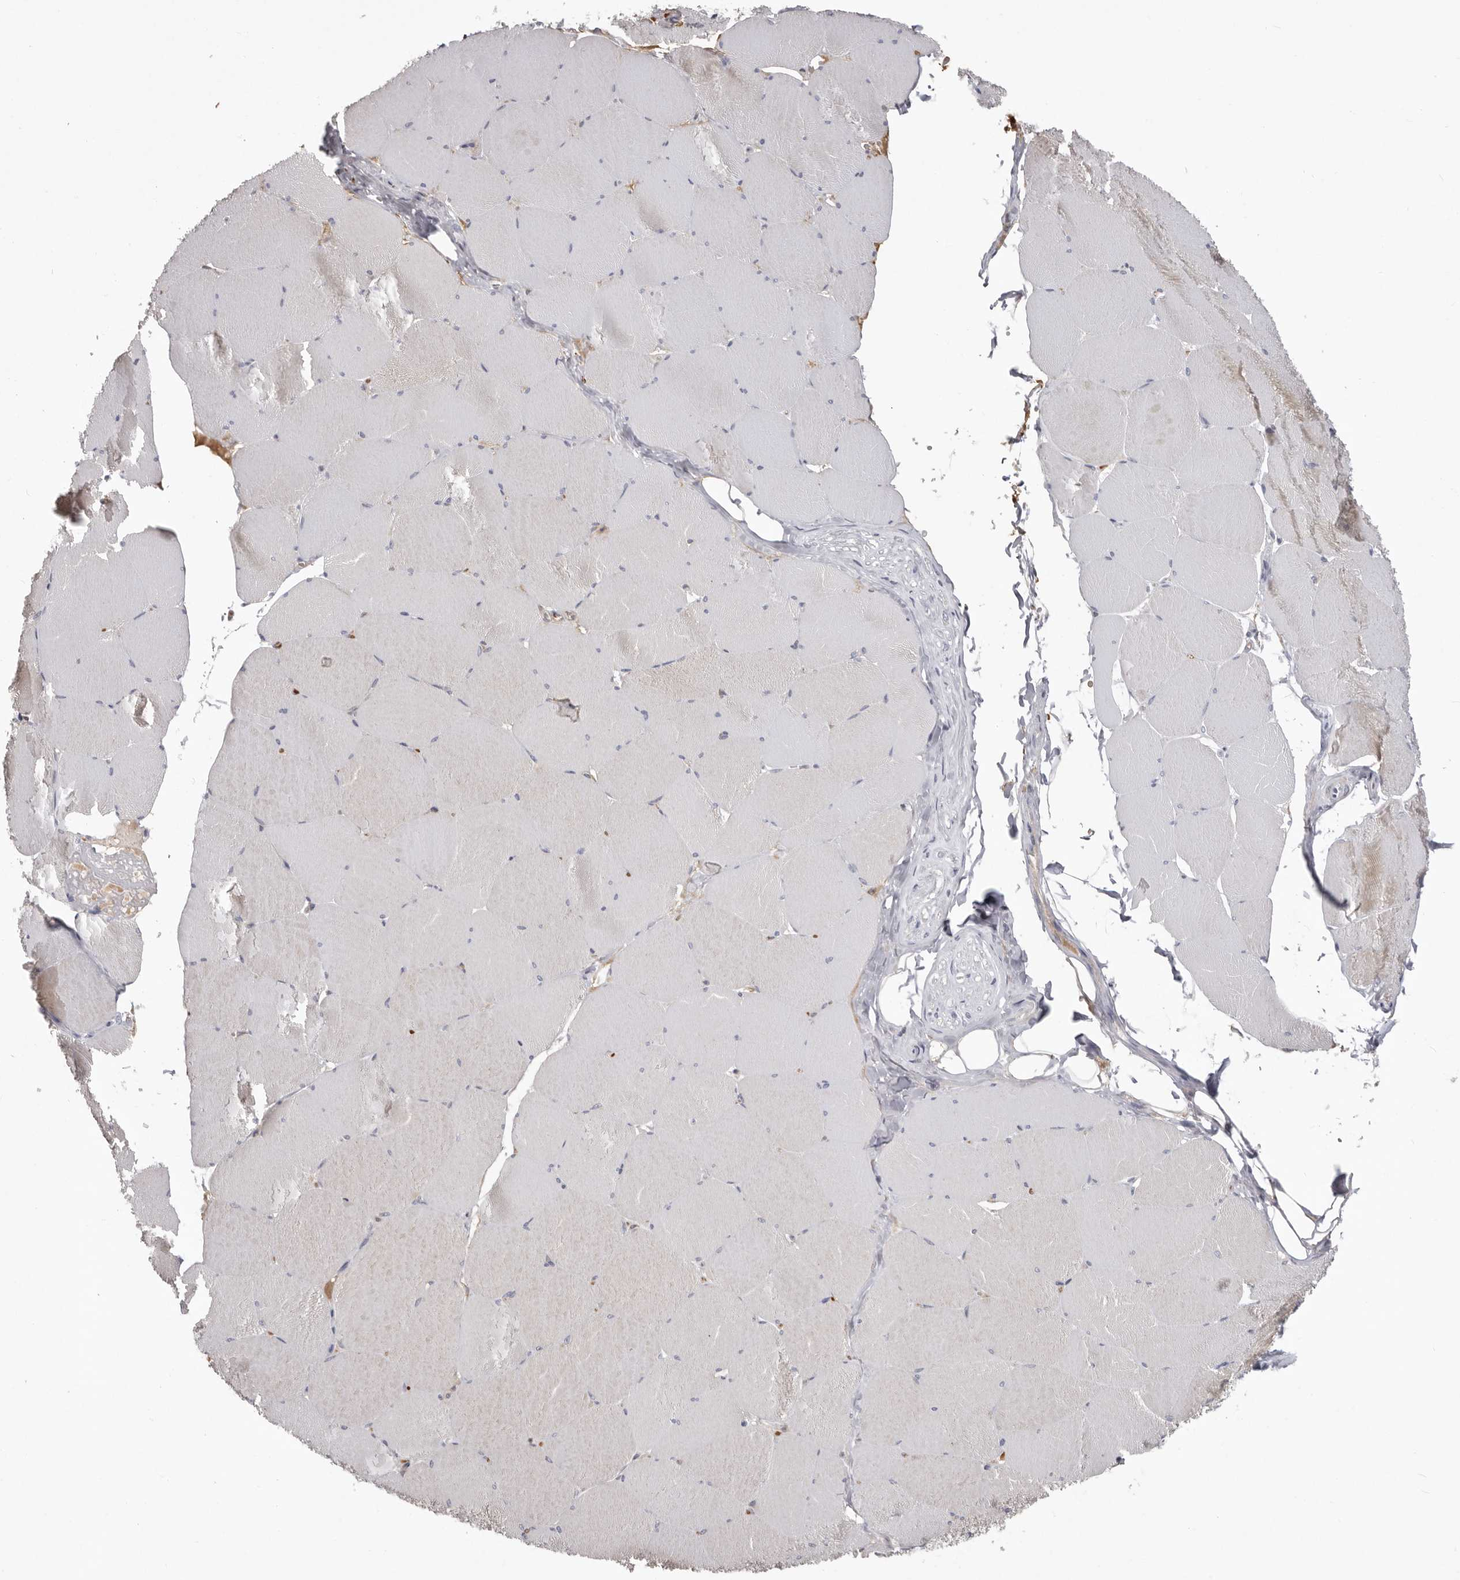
{"staining": {"intensity": "moderate", "quantity": "25%-75%", "location": "cytoplasmic/membranous"}, "tissue": "skeletal muscle", "cell_type": "Myocytes", "image_type": "normal", "snomed": [{"axis": "morphology", "description": "Normal tissue, NOS"}, {"axis": "topography", "description": "Skeletal muscle"}, {"axis": "topography", "description": "Head-Neck"}], "caption": "This image displays immunohistochemistry staining of normal skeletal muscle, with medium moderate cytoplasmic/membranous staining in about 25%-75% of myocytes.", "gene": "TNR", "patient": {"sex": "male", "age": 66}}